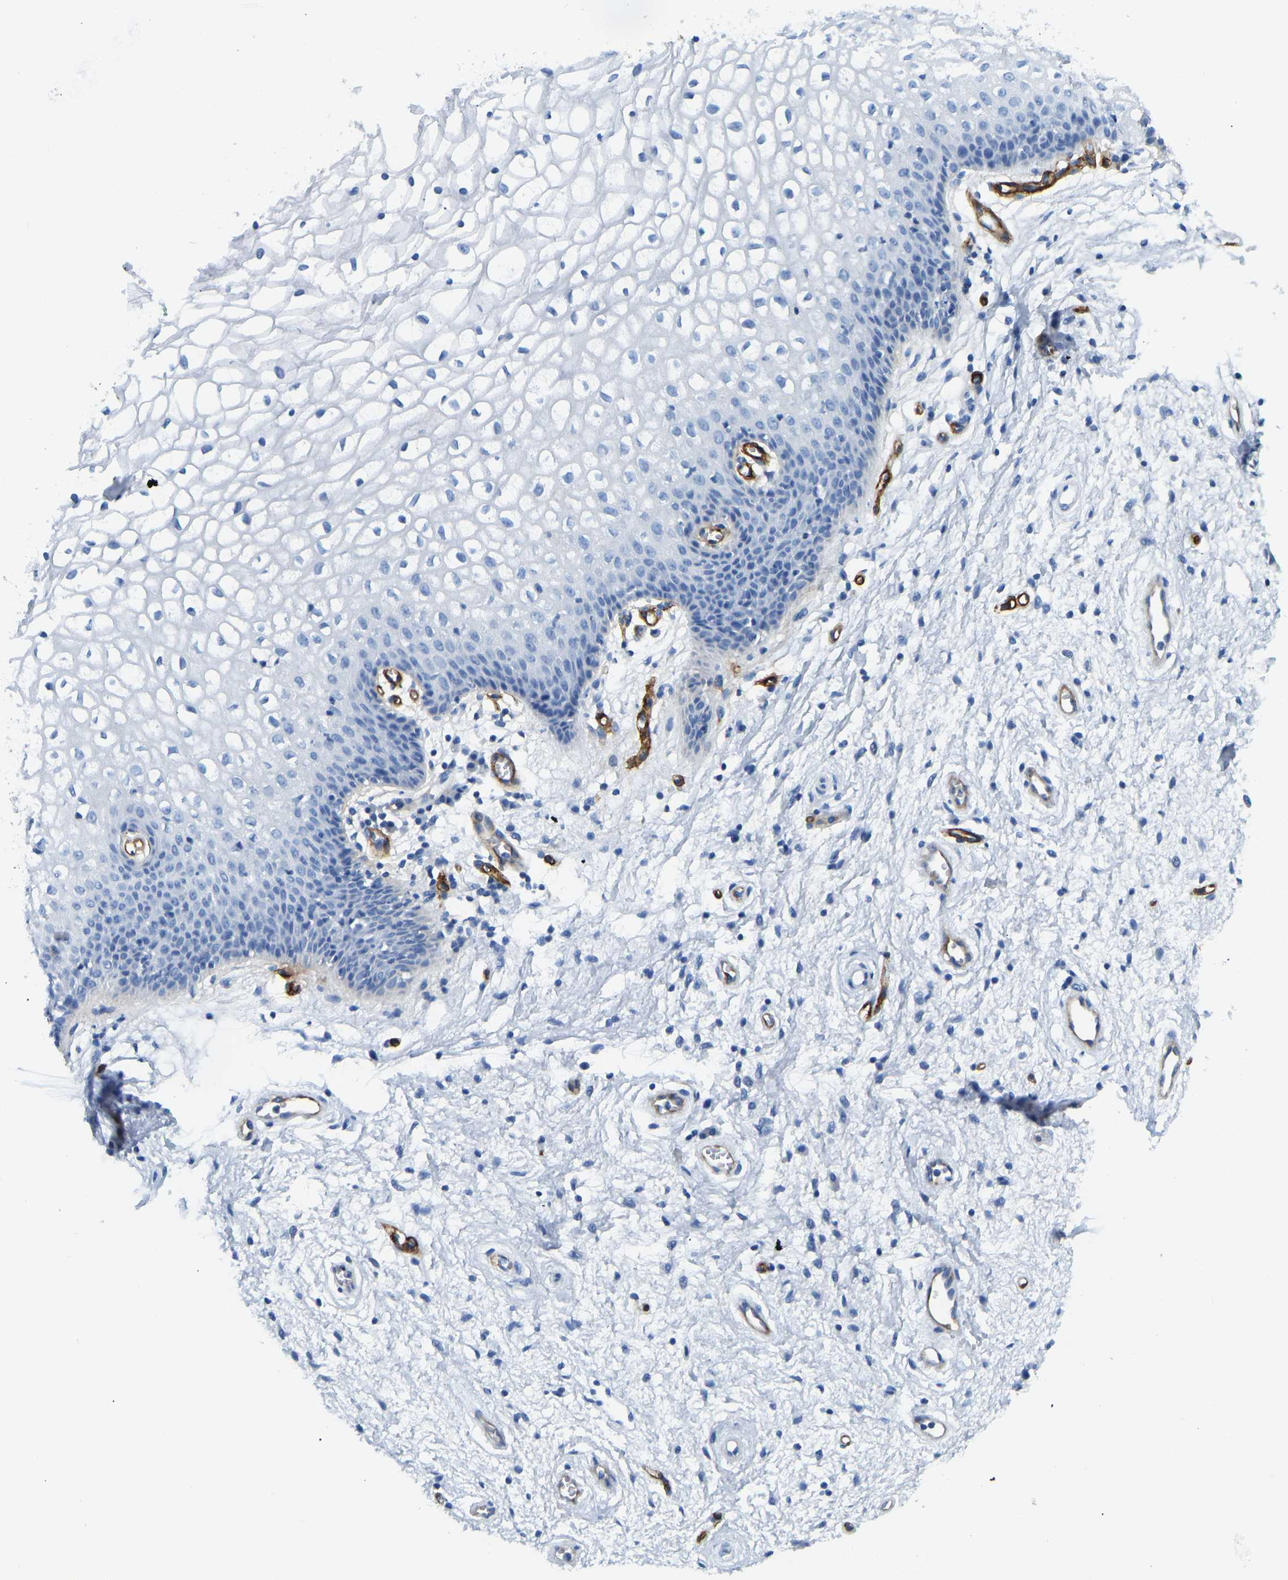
{"staining": {"intensity": "negative", "quantity": "none", "location": "none"}, "tissue": "vagina", "cell_type": "Squamous epithelial cells", "image_type": "normal", "snomed": [{"axis": "morphology", "description": "Normal tissue, NOS"}, {"axis": "topography", "description": "Vagina"}], "caption": "Vagina stained for a protein using immunohistochemistry exhibits no expression squamous epithelial cells.", "gene": "COL15A1", "patient": {"sex": "female", "age": 34}}